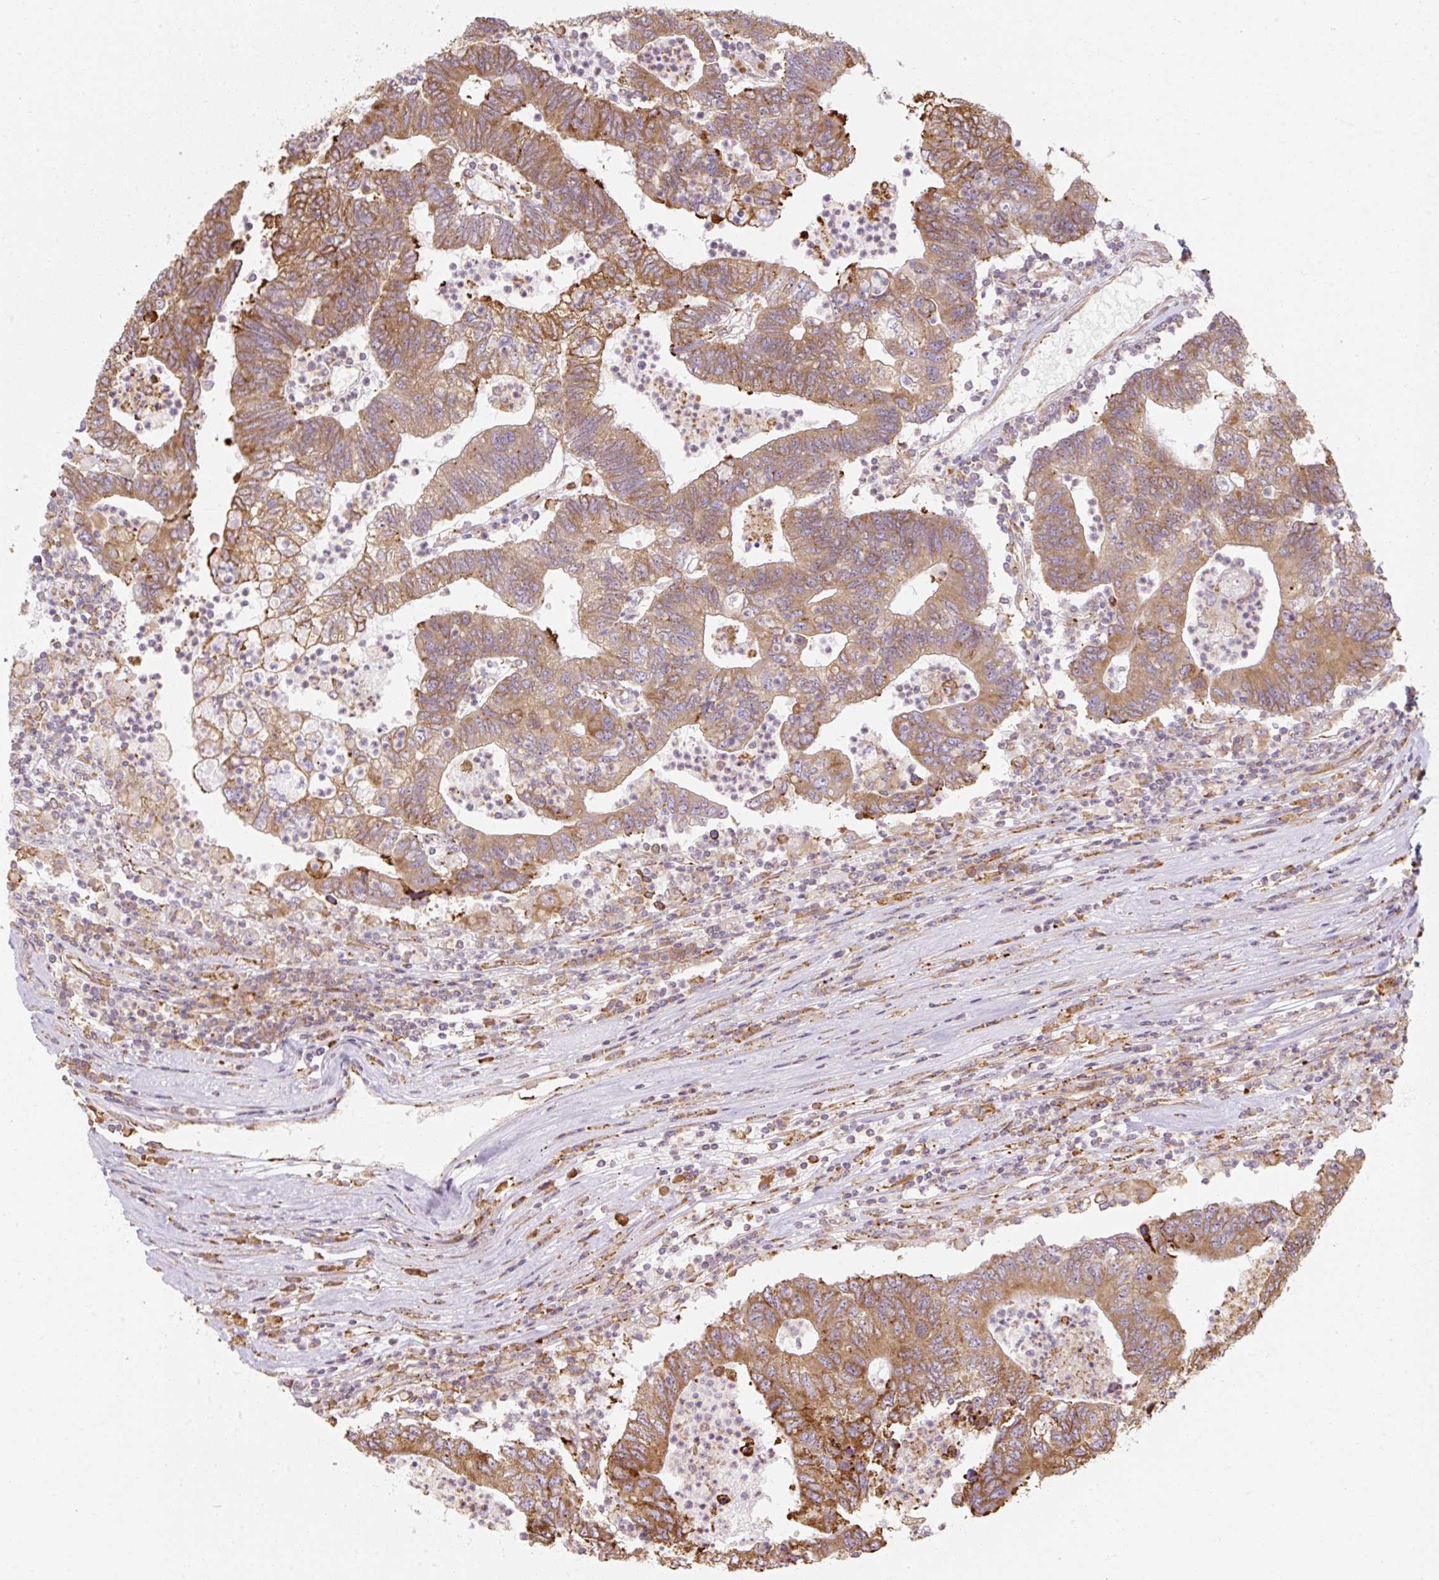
{"staining": {"intensity": "moderate", "quantity": ">75%", "location": "cytoplasmic/membranous"}, "tissue": "colorectal cancer", "cell_type": "Tumor cells", "image_type": "cancer", "snomed": [{"axis": "morphology", "description": "Adenocarcinoma, NOS"}, {"axis": "topography", "description": "Colon"}], "caption": "Immunohistochemical staining of colorectal cancer demonstrates medium levels of moderate cytoplasmic/membranous protein expression in approximately >75% of tumor cells.", "gene": "PRKCSH", "patient": {"sex": "female", "age": 48}}